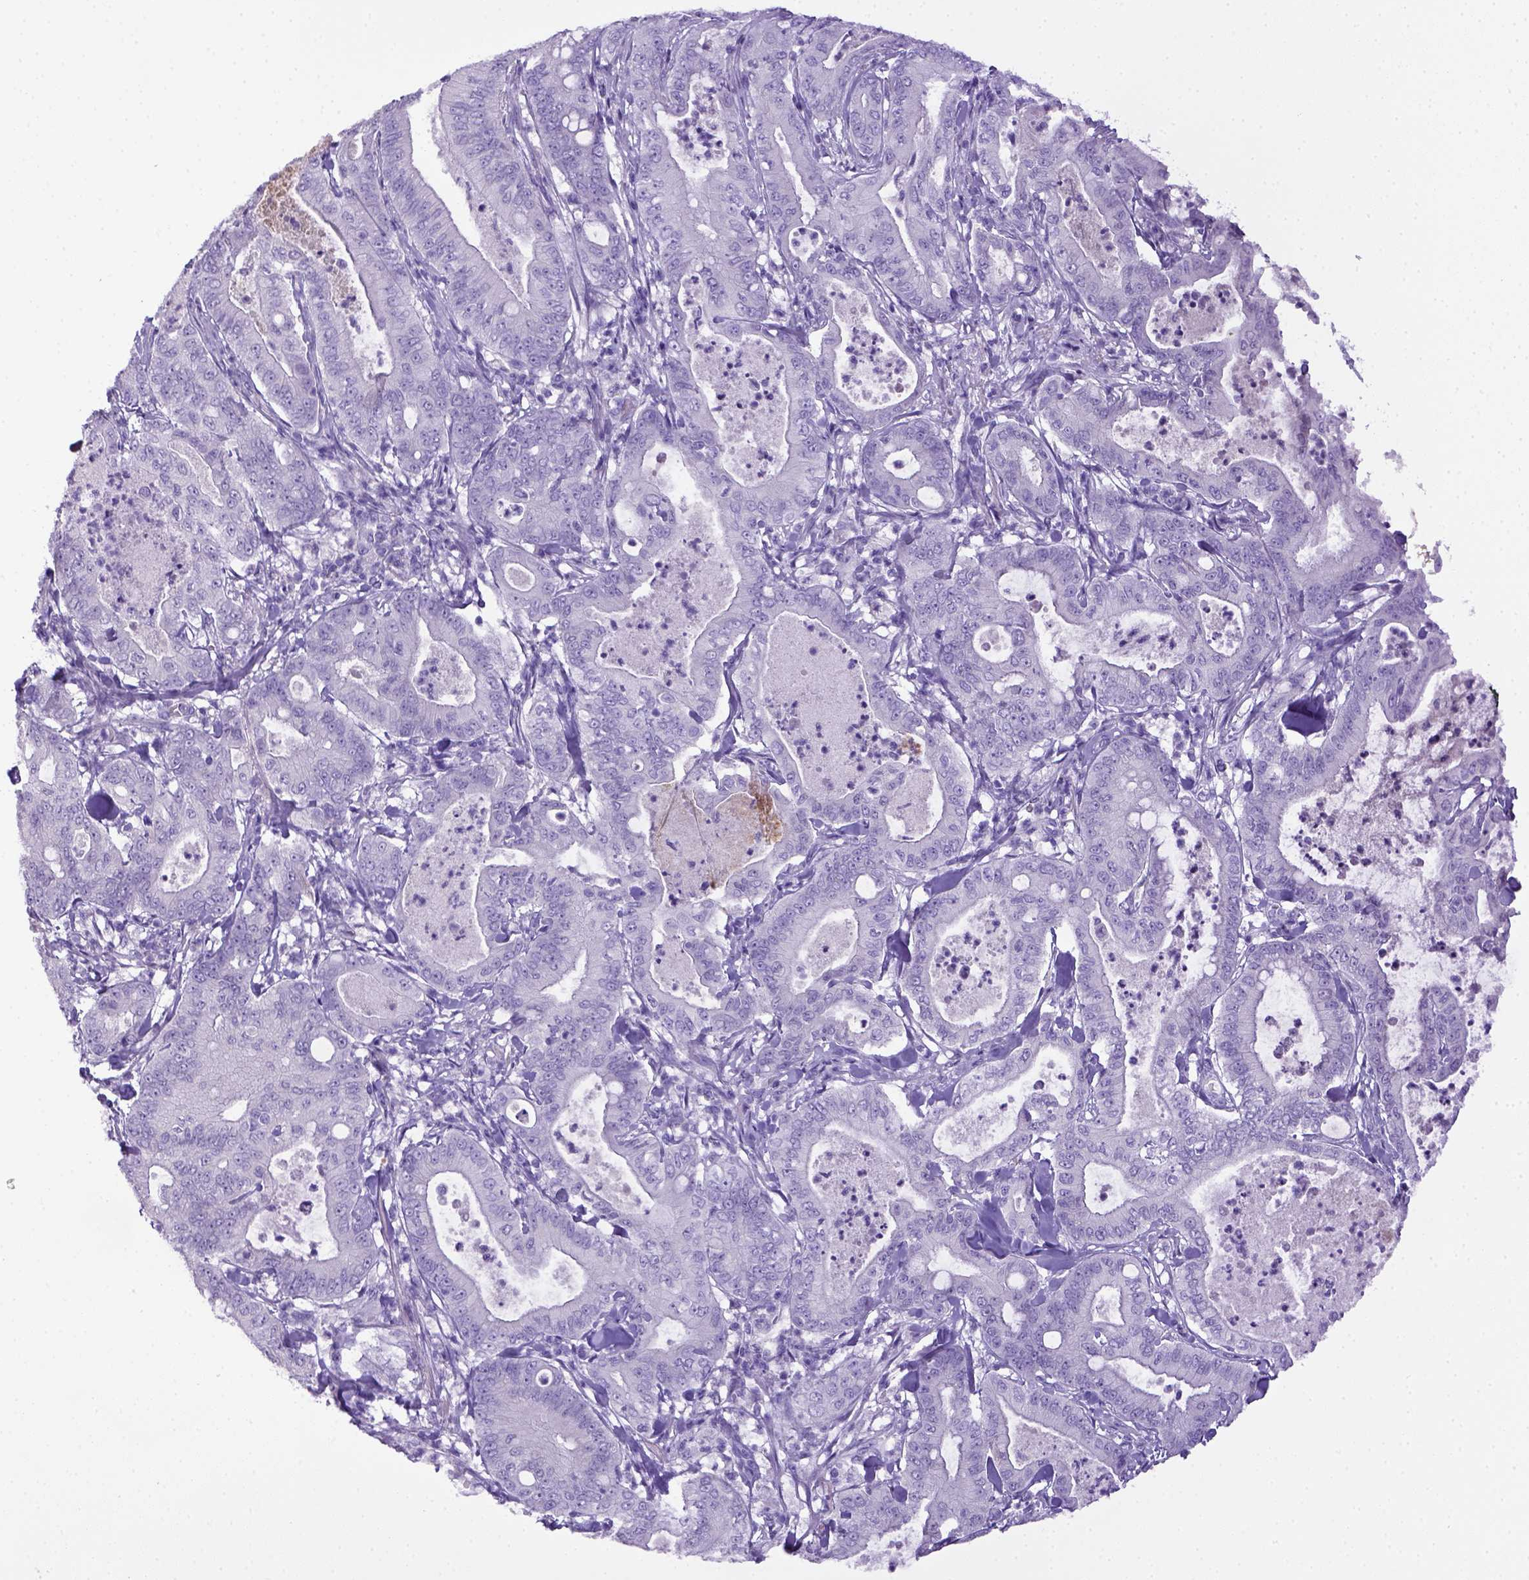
{"staining": {"intensity": "negative", "quantity": "none", "location": "none"}, "tissue": "pancreatic cancer", "cell_type": "Tumor cells", "image_type": "cancer", "snomed": [{"axis": "morphology", "description": "Adenocarcinoma, NOS"}, {"axis": "topography", "description": "Pancreas"}], "caption": "DAB immunohistochemical staining of human pancreatic cancer demonstrates no significant expression in tumor cells. (IHC, brightfield microscopy, high magnification).", "gene": "ITIH4", "patient": {"sex": "male", "age": 71}}